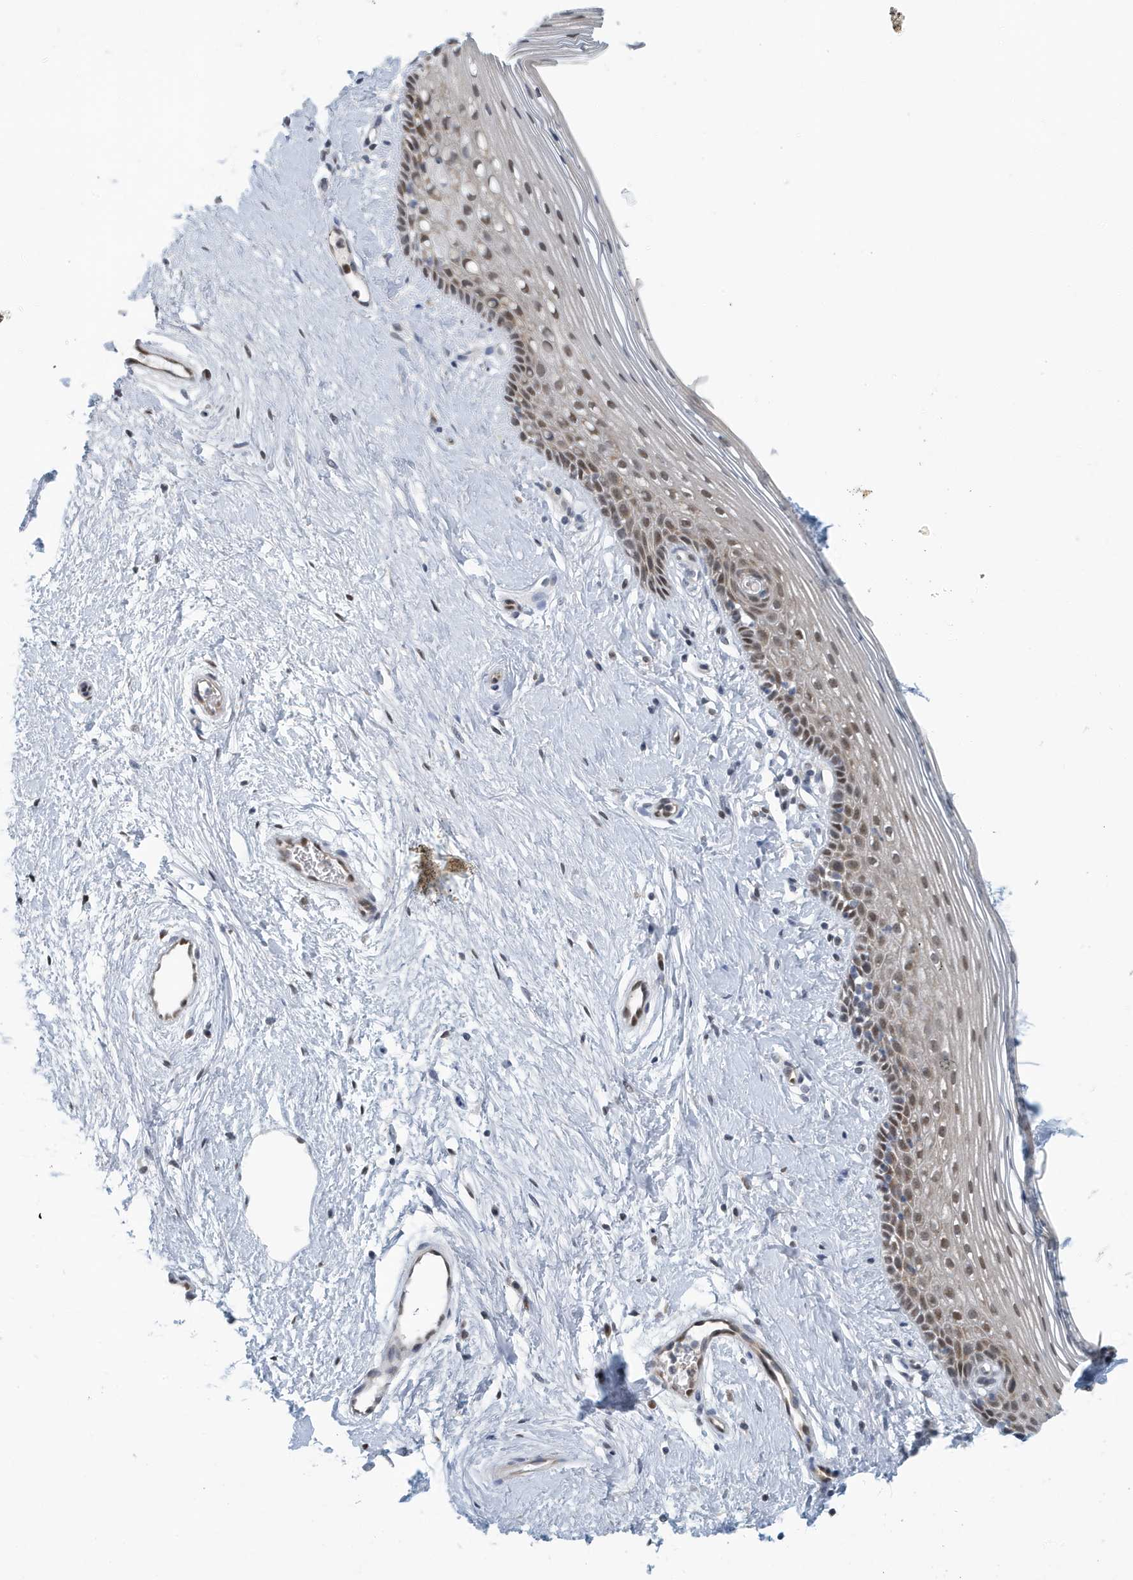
{"staining": {"intensity": "moderate", "quantity": ">75%", "location": "nuclear"}, "tissue": "vagina", "cell_type": "Squamous epithelial cells", "image_type": "normal", "snomed": [{"axis": "morphology", "description": "Normal tissue, NOS"}, {"axis": "topography", "description": "Vagina"}], "caption": "IHC photomicrograph of unremarkable vagina: human vagina stained using immunohistochemistry reveals medium levels of moderate protein expression localized specifically in the nuclear of squamous epithelial cells, appearing as a nuclear brown color.", "gene": "KIF15", "patient": {"sex": "female", "age": 46}}